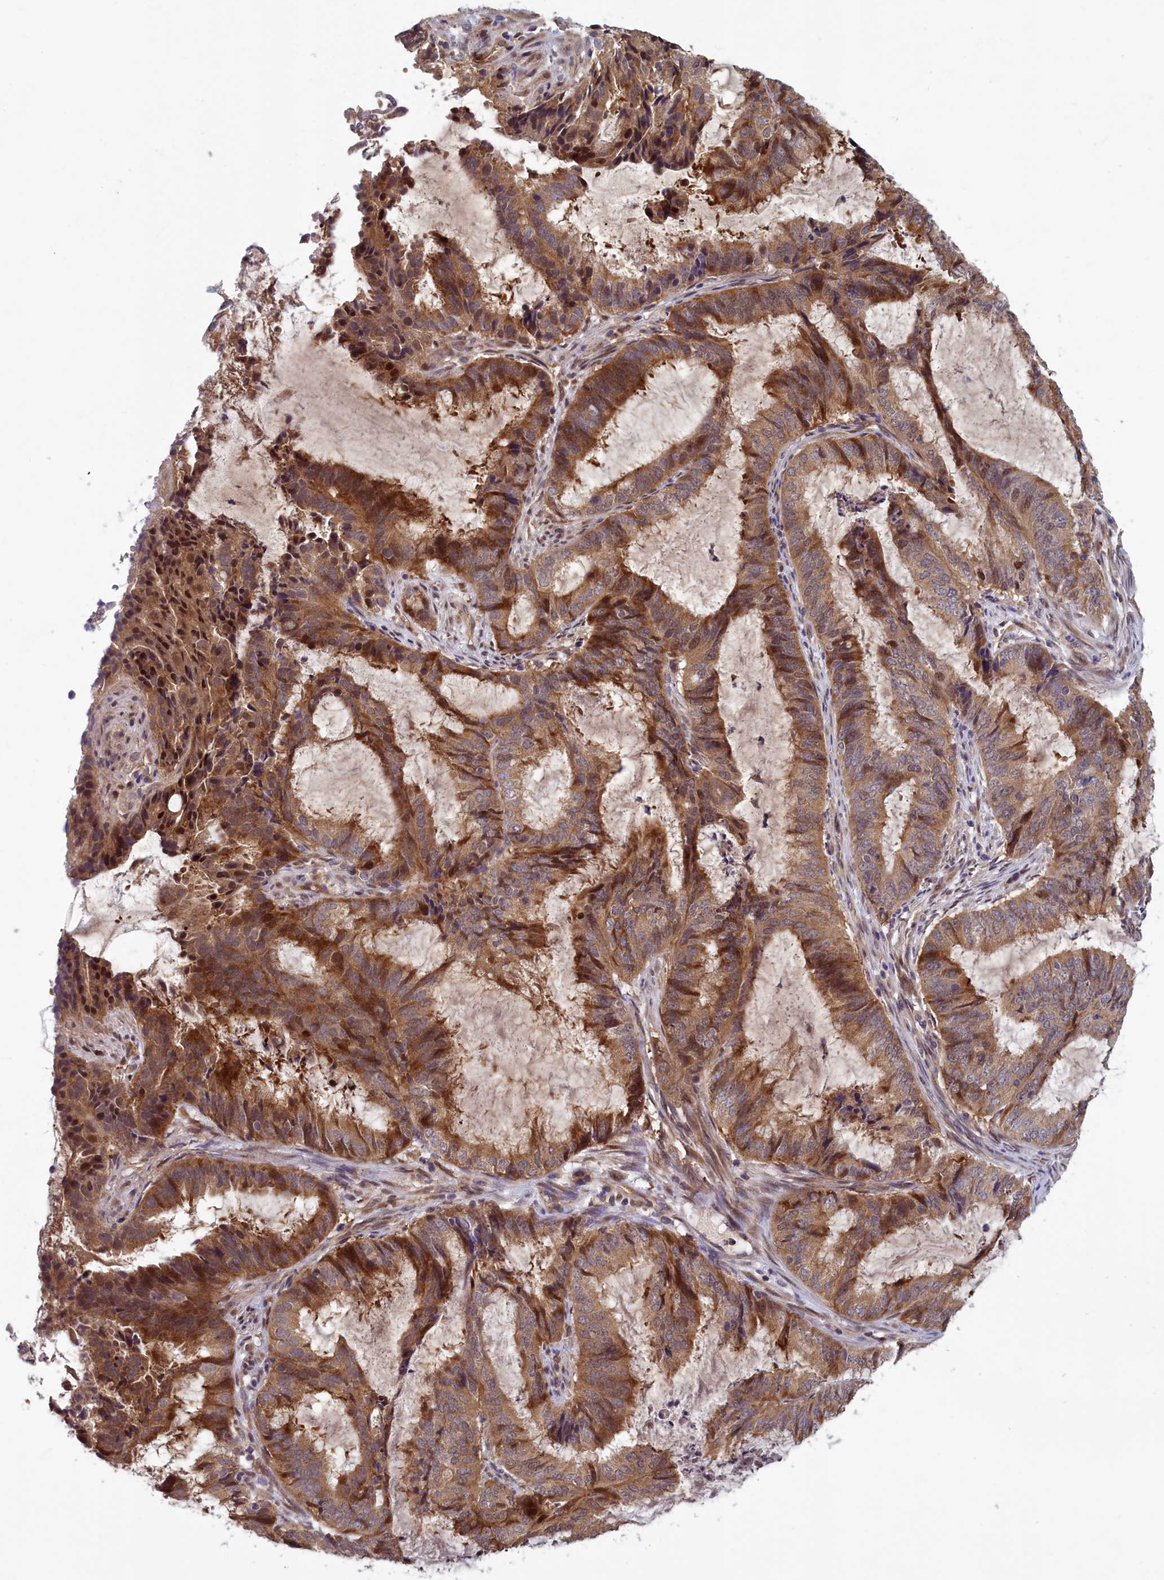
{"staining": {"intensity": "moderate", "quantity": ">75%", "location": "cytoplasmic/membranous,nuclear"}, "tissue": "endometrial cancer", "cell_type": "Tumor cells", "image_type": "cancer", "snomed": [{"axis": "morphology", "description": "Adenocarcinoma, NOS"}, {"axis": "topography", "description": "Endometrium"}], "caption": "High-magnification brightfield microscopy of endometrial cancer stained with DAB (brown) and counterstained with hematoxylin (blue). tumor cells exhibit moderate cytoplasmic/membranous and nuclear positivity is identified in about>75% of cells. (DAB (3,3'-diaminobenzidine) = brown stain, brightfield microscopy at high magnification).", "gene": "CCDC15", "patient": {"sex": "female", "age": 51}}